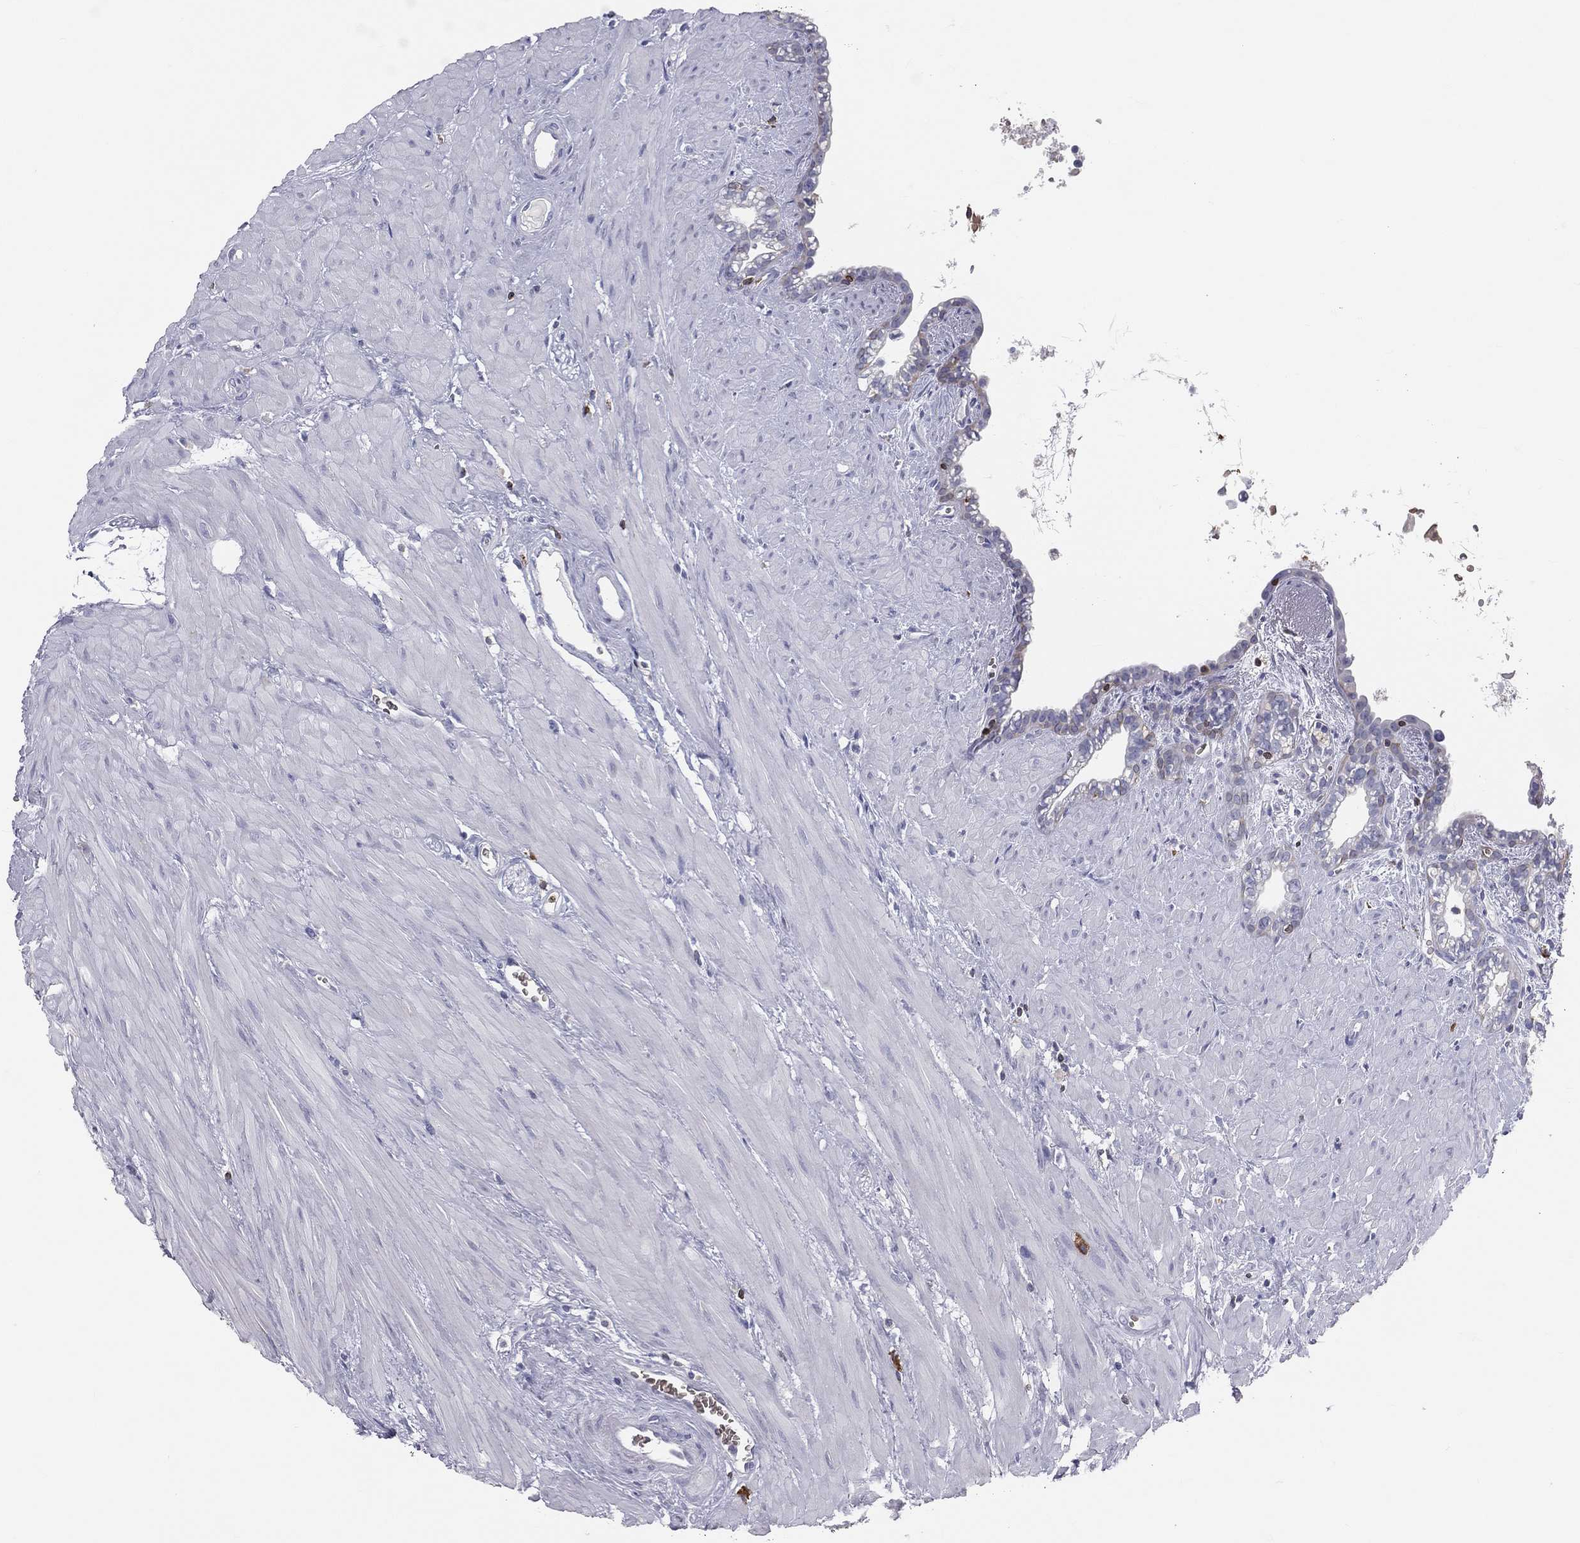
{"staining": {"intensity": "negative", "quantity": "none", "location": "none"}, "tissue": "seminal vesicle", "cell_type": "Glandular cells", "image_type": "normal", "snomed": [{"axis": "morphology", "description": "Normal tissue, NOS"}, {"axis": "morphology", "description": "Urothelial carcinoma, NOS"}, {"axis": "topography", "description": "Urinary bladder"}, {"axis": "topography", "description": "Seminal veicle"}], "caption": "IHC image of benign seminal vesicle: human seminal vesicle stained with DAB (3,3'-diaminobenzidine) demonstrates no significant protein positivity in glandular cells. (DAB IHC, high magnification).", "gene": "CTSW", "patient": {"sex": "male", "age": 76}}